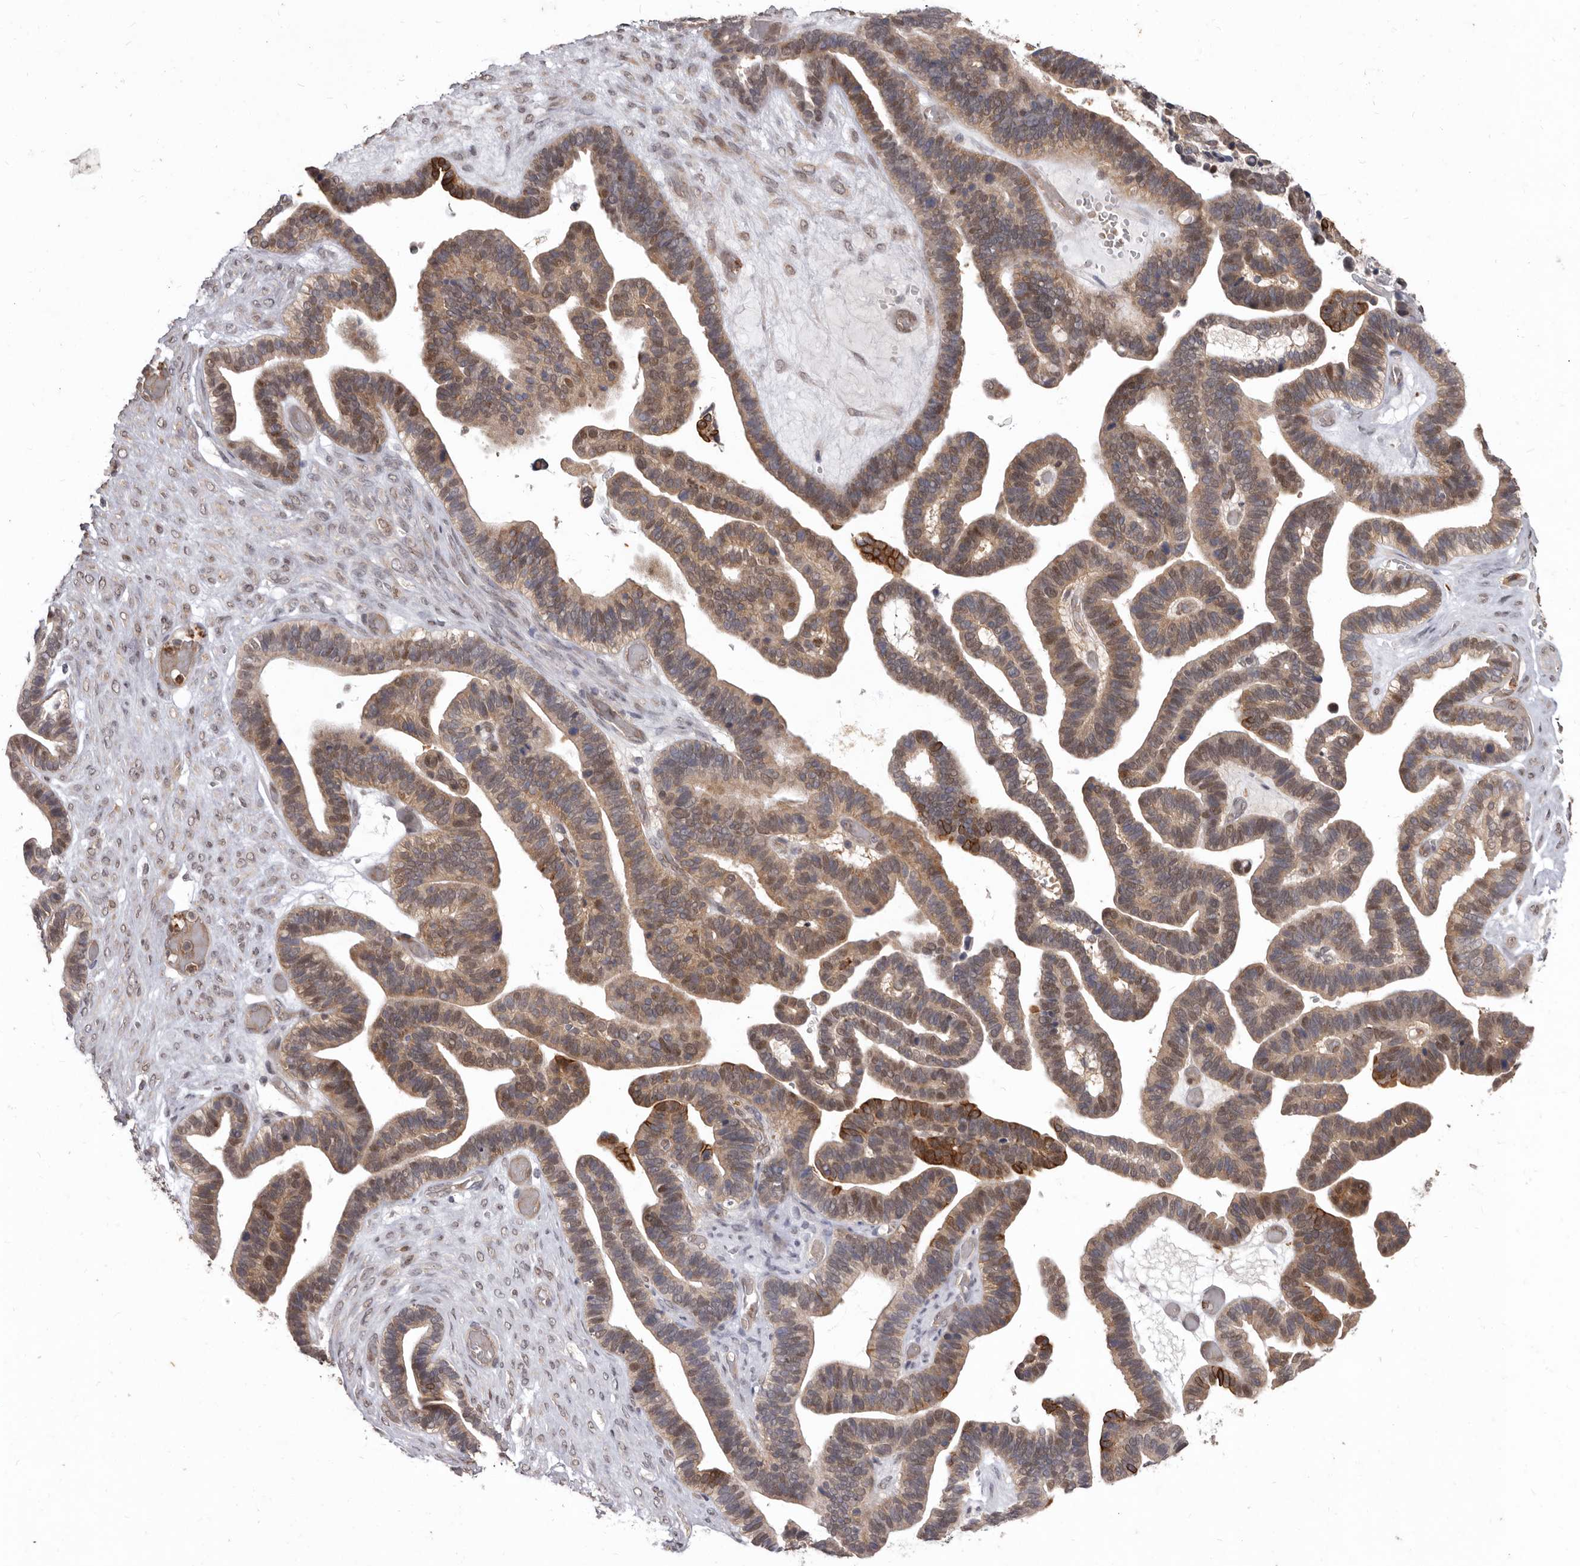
{"staining": {"intensity": "moderate", "quantity": ">75%", "location": "cytoplasmic/membranous,nuclear"}, "tissue": "ovarian cancer", "cell_type": "Tumor cells", "image_type": "cancer", "snomed": [{"axis": "morphology", "description": "Cystadenocarcinoma, serous, NOS"}, {"axis": "topography", "description": "Ovary"}], "caption": "Immunohistochemical staining of human ovarian cancer shows moderate cytoplasmic/membranous and nuclear protein staining in approximately >75% of tumor cells.", "gene": "ACLY", "patient": {"sex": "female", "age": 56}}